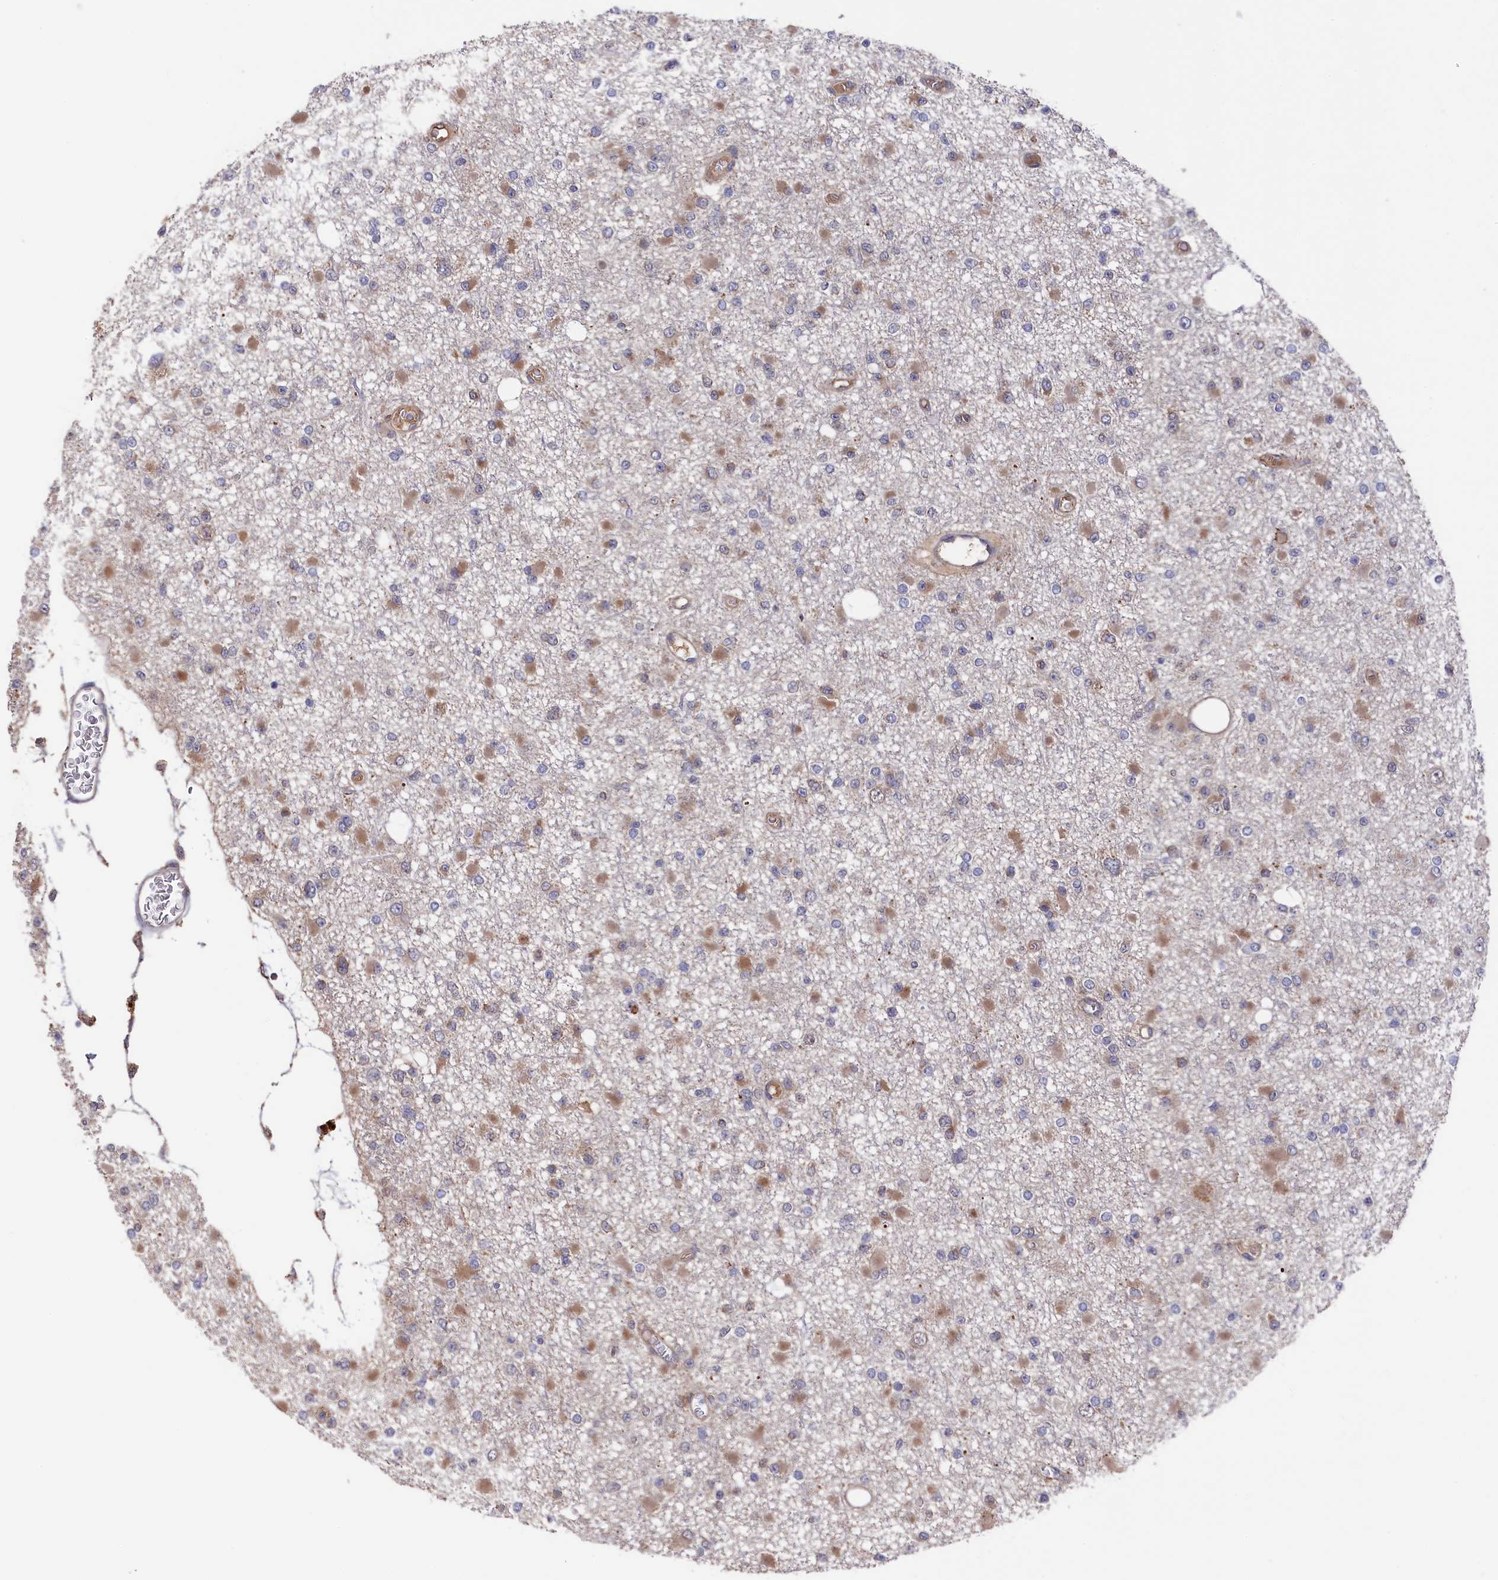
{"staining": {"intensity": "weak", "quantity": "25%-75%", "location": "cytoplasmic/membranous"}, "tissue": "glioma", "cell_type": "Tumor cells", "image_type": "cancer", "snomed": [{"axis": "morphology", "description": "Glioma, malignant, Low grade"}, {"axis": "topography", "description": "Brain"}], "caption": "There is low levels of weak cytoplasmic/membranous expression in tumor cells of malignant glioma (low-grade), as demonstrated by immunohistochemical staining (brown color).", "gene": "SLC12A4", "patient": {"sex": "female", "age": 22}}